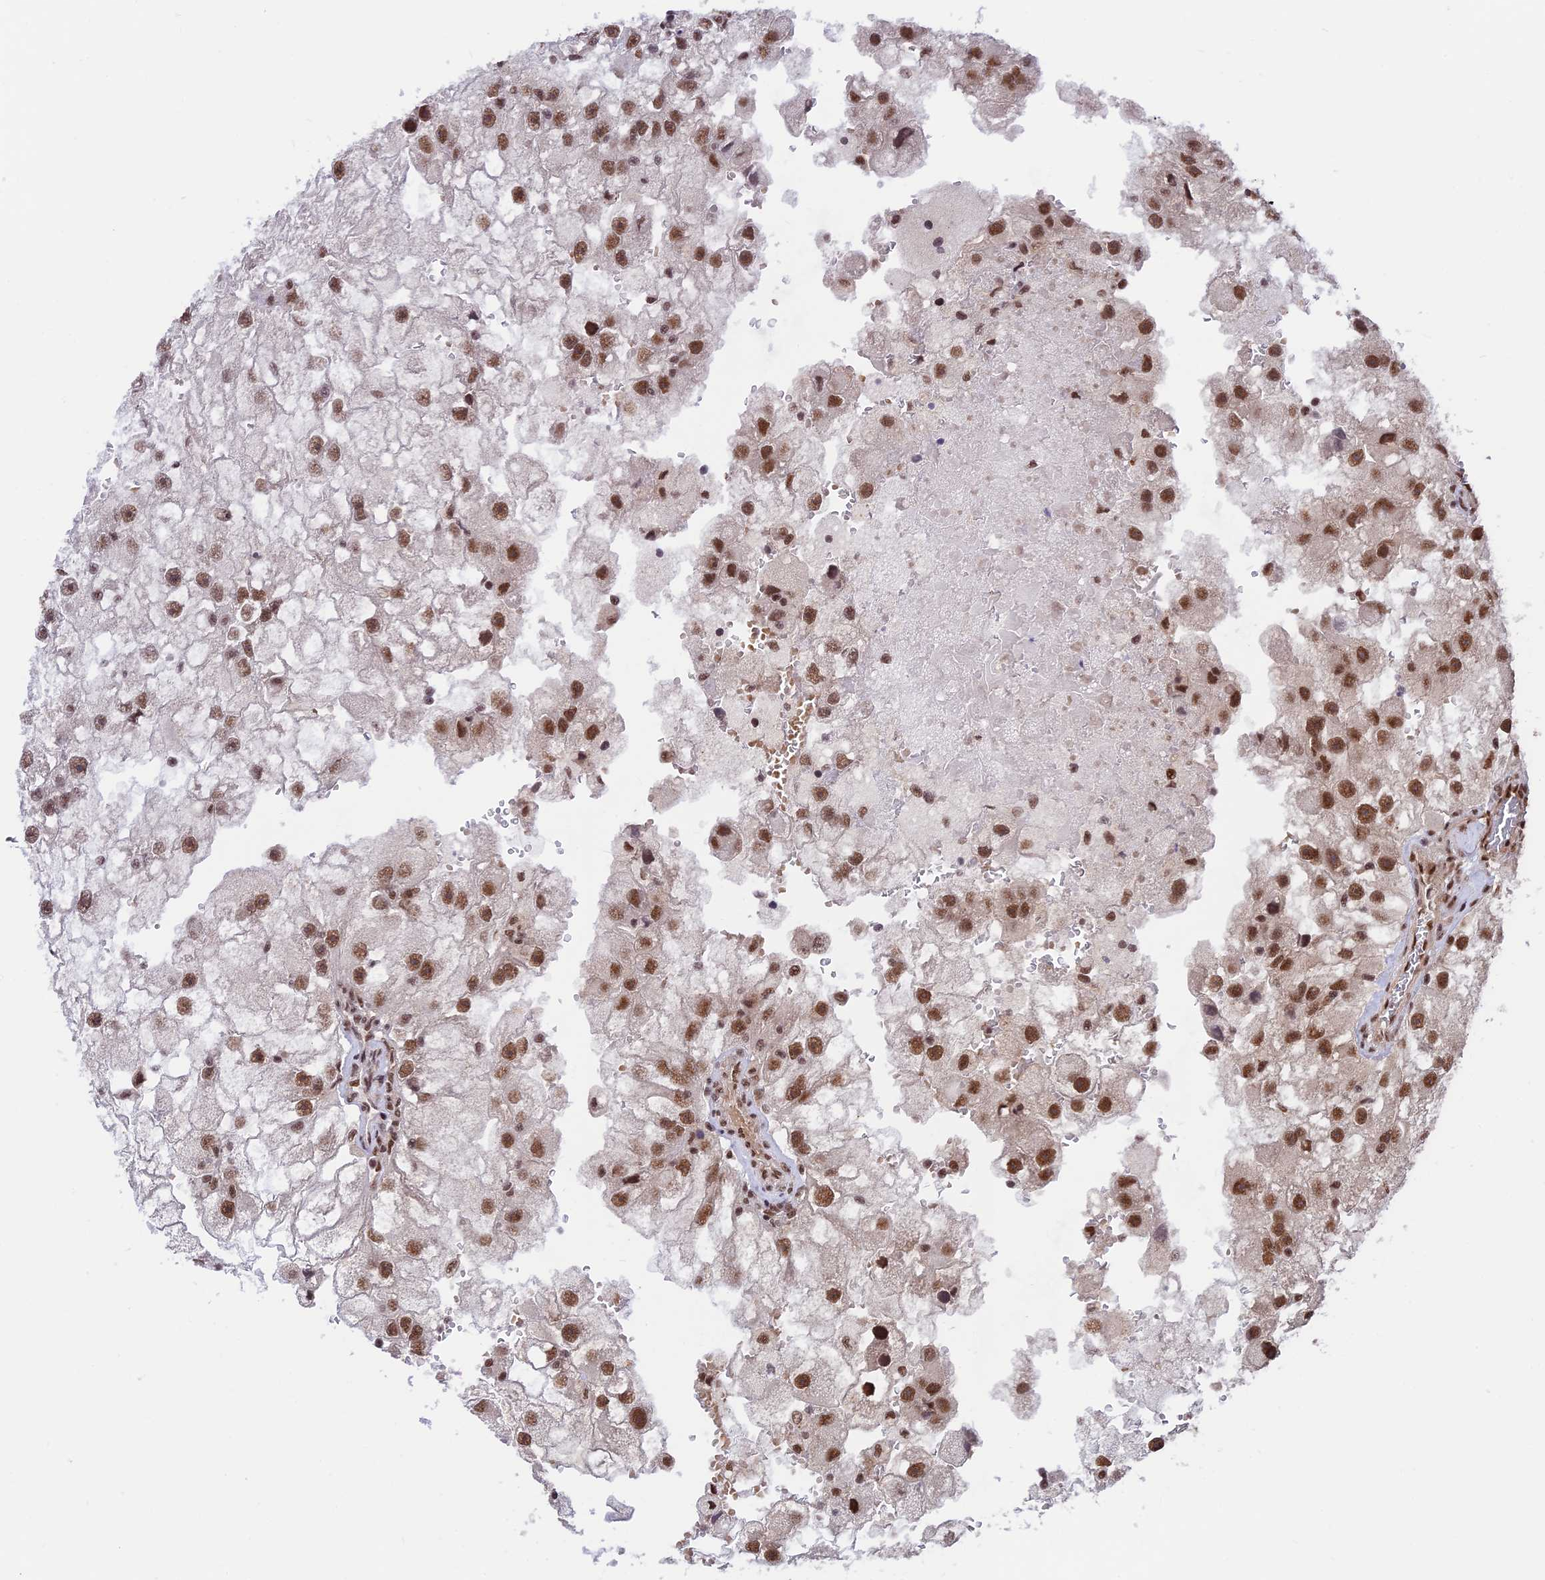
{"staining": {"intensity": "moderate", "quantity": ">75%", "location": "nuclear"}, "tissue": "renal cancer", "cell_type": "Tumor cells", "image_type": "cancer", "snomed": [{"axis": "morphology", "description": "Adenocarcinoma, NOS"}, {"axis": "topography", "description": "Kidney"}], "caption": "A brown stain highlights moderate nuclear positivity of a protein in human renal cancer tumor cells. (IHC, brightfield microscopy, high magnification).", "gene": "RBM42", "patient": {"sex": "male", "age": 63}}